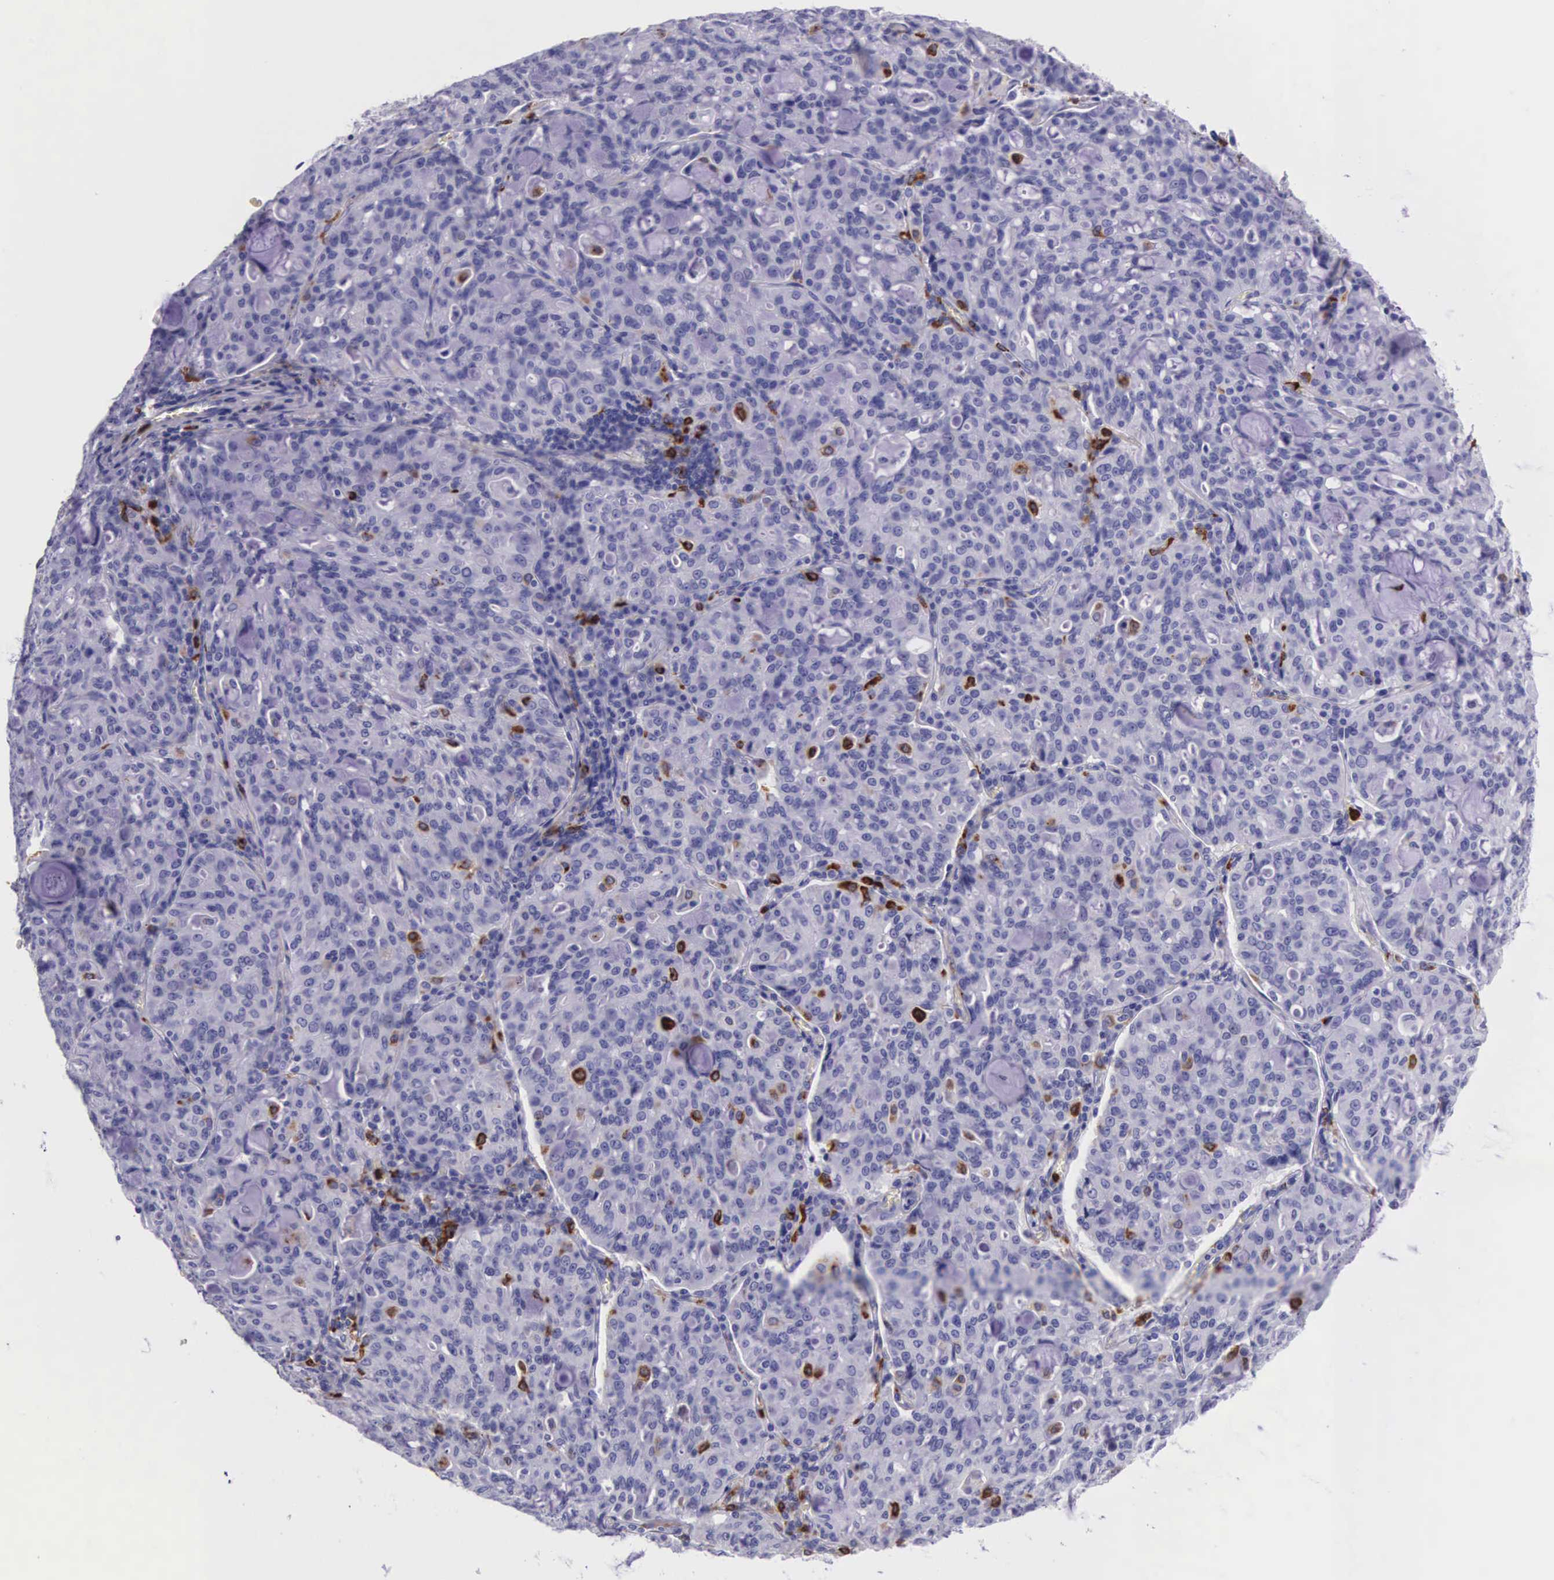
{"staining": {"intensity": "negative", "quantity": "none", "location": "none"}, "tissue": "lung cancer", "cell_type": "Tumor cells", "image_type": "cancer", "snomed": [{"axis": "morphology", "description": "Adenocarcinoma, NOS"}, {"axis": "topography", "description": "Lung"}], "caption": "A histopathology image of human lung adenocarcinoma is negative for staining in tumor cells.", "gene": "FCN1", "patient": {"sex": "female", "age": 44}}